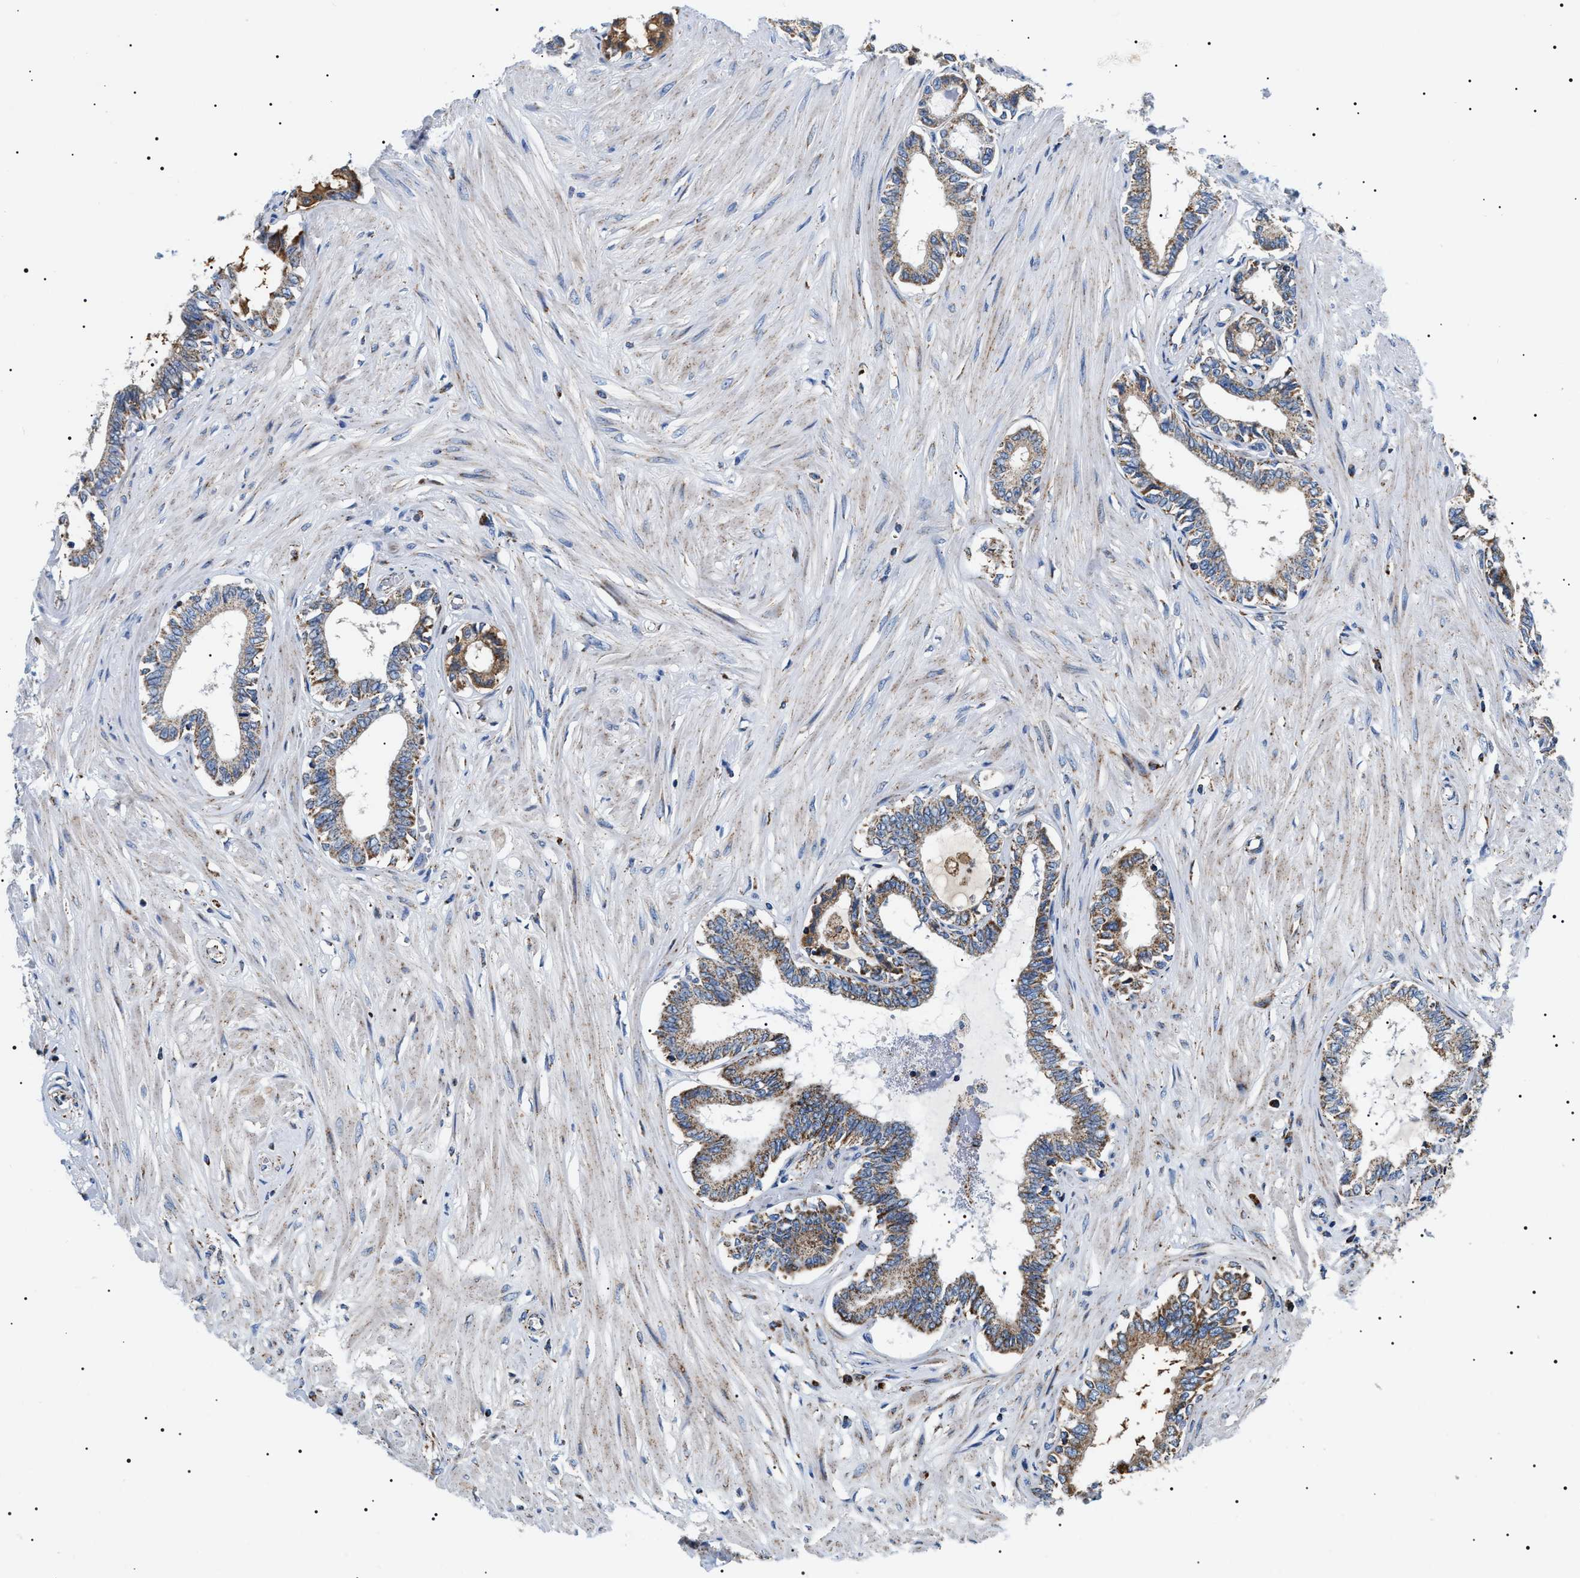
{"staining": {"intensity": "moderate", "quantity": "25%-75%", "location": "cytoplasmic/membranous"}, "tissue": "seminal vesicle", "cell_type": "Glandular cells", "image_type": "normal", "snomed": [{"axis": "morphology", "description": "Normal tissue, NOS"}, {"axis": "morphology", "description": "Adenocarcinoma, High grade"}, {"axis": "topography", "description": "Prostate"}, {"axis": "topography", "description": "Seminal veicle"}], "caption": "Immunohistochemistry (IHC) histopathology image of unremarkable seminal vesicle stained for a protein (brown), which reveals medium levels of moderate cytoplasmic/membranous positivity in approximately 25%-75% of glandular cells.", "gene": "OXSM", "patient": {"sex": "male", "age": 55}}